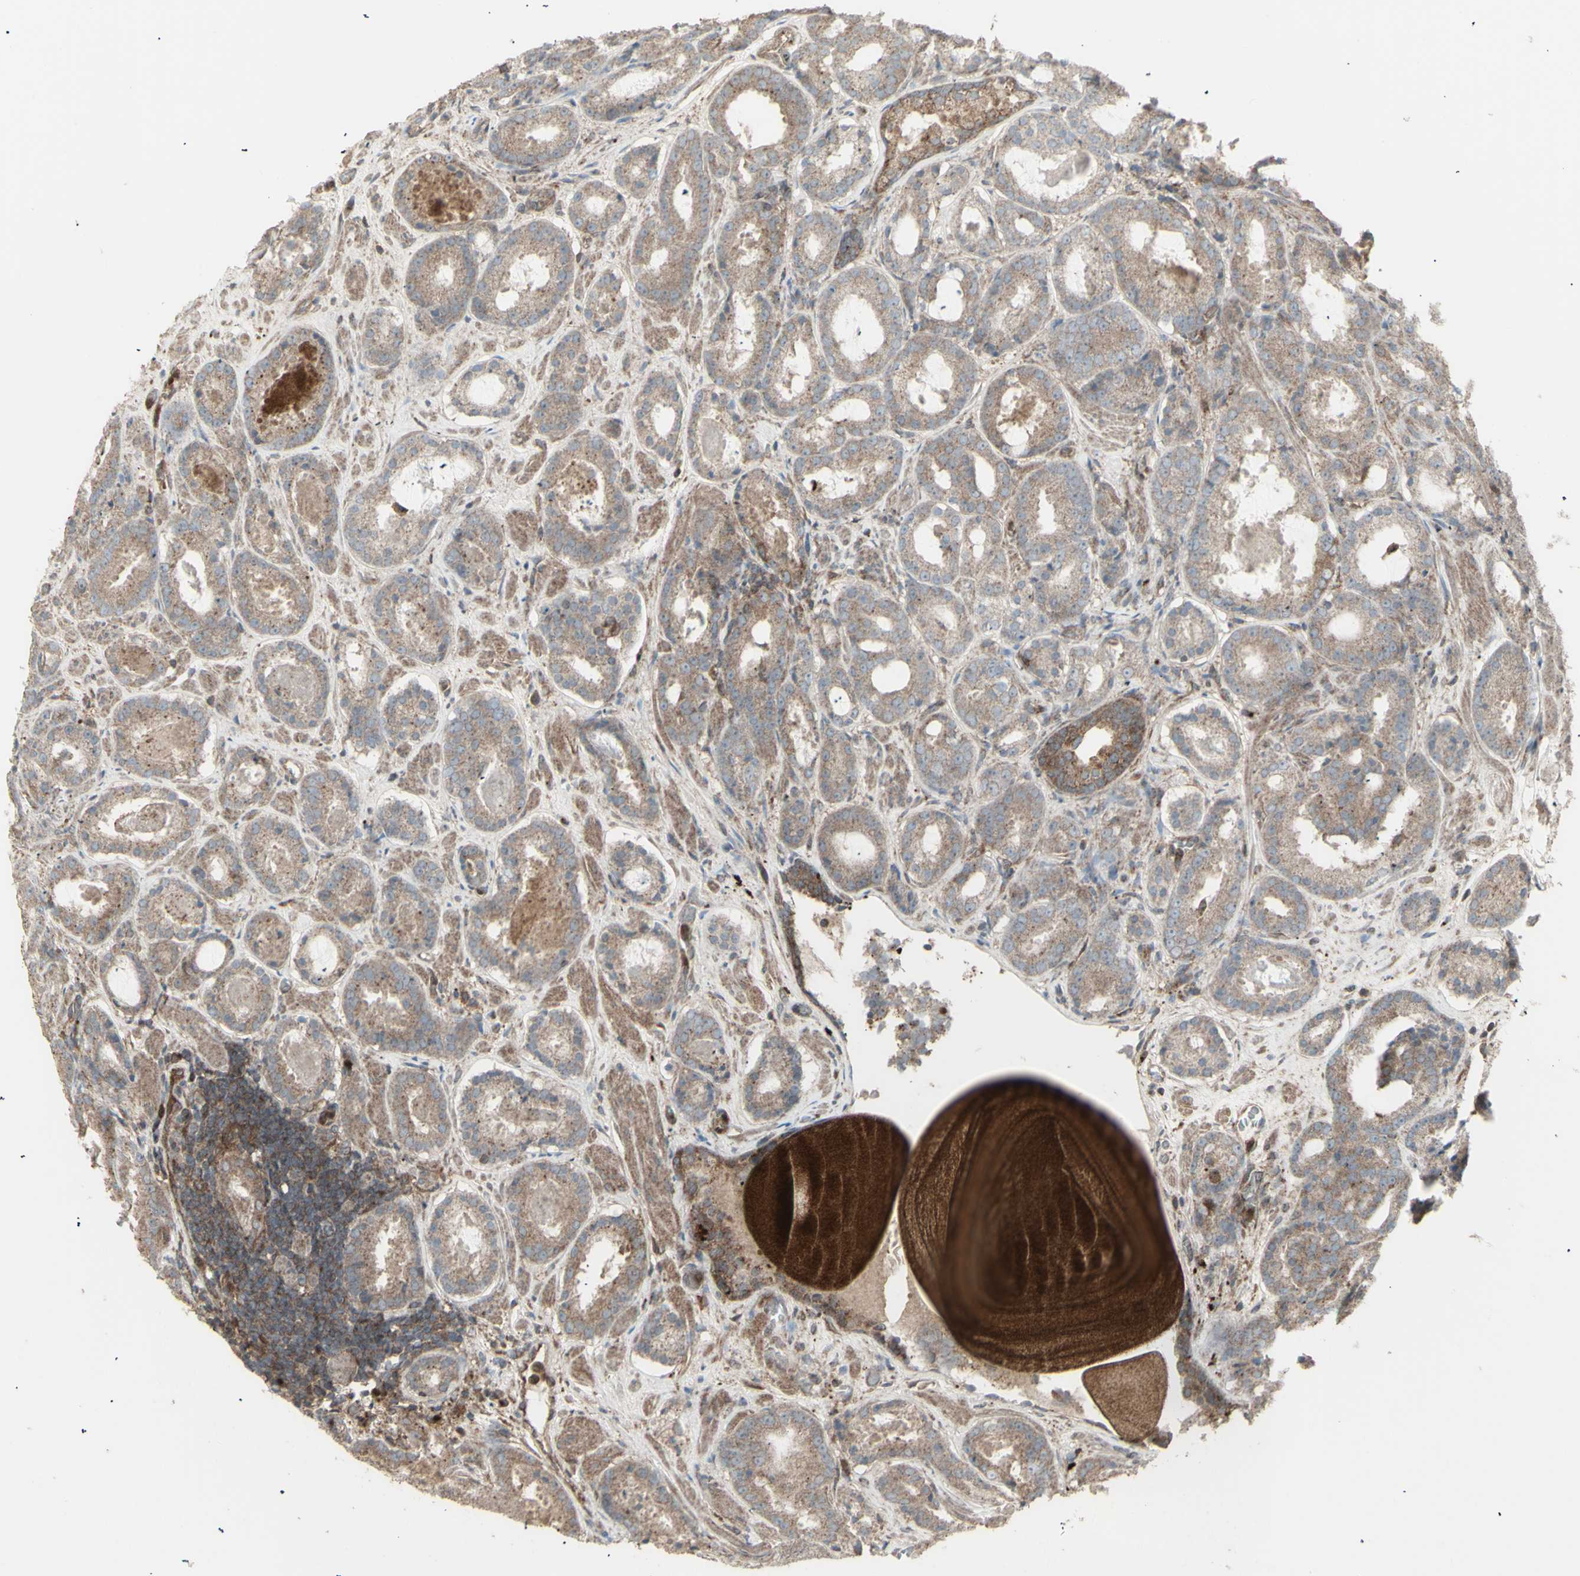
{"staining": {"intensity": "moderate", "quantity": ">75%", "location": "cytoplasmic/membranous"}, "tissue": "prostate cancer", "cell_type": "Tumor cells", "image_type": "cancer", "snomed": [{"axis": "morphology", "description": "Adenocarcinoma, Low grade"}, {"axis": "topography", "description": "Prostate"}], "caption": "Prostate cancer (low-grade adenocarcinoma) was stained to show a protein in brown. There is medium levels of moderate cytoplasmic/membranous expression in about >75% of tumor cells.", "gene": "RNASEL", "patient": {"sex": "male", "age": 69}}